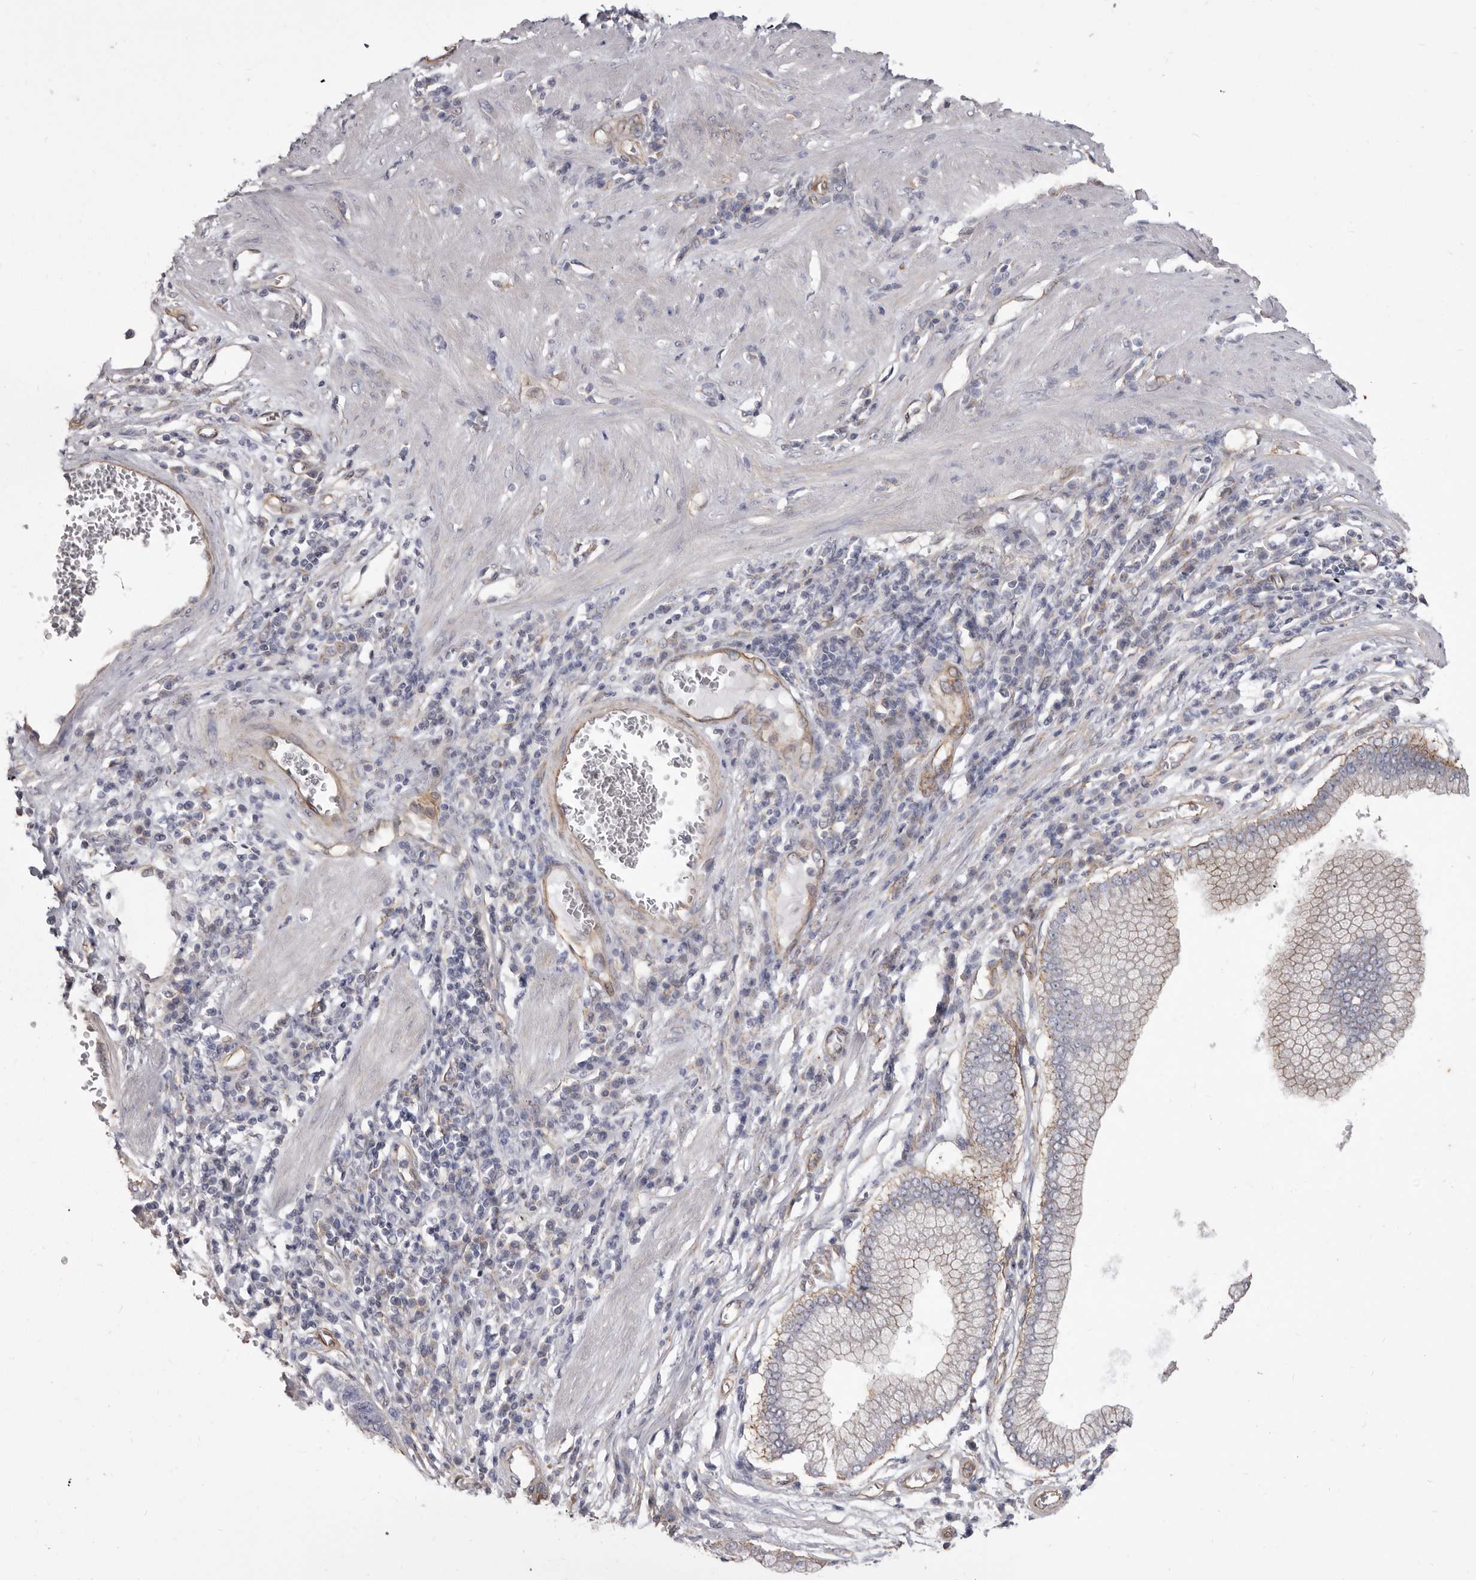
{"staining": {"intensity": "weak", "quantity": "<25%", "location": "cytoplasmic/membranous"}, "tissue": "stomach cancer", "cell_type": "Tumor cells", "image_type": "cancer", "snomed": [{"axis": "morphology", "description": "Adenocarcinoma, NOS"}, {"axis": "topography", "description": "Stomach"}], "caption": "Immunohistochemical staining of human stomach cancer (adenocarcinoma) exhibits no significant positivity in tumor cells.", "gene": "P2RX6", "patient": {"sex": "male", "age": 59}}